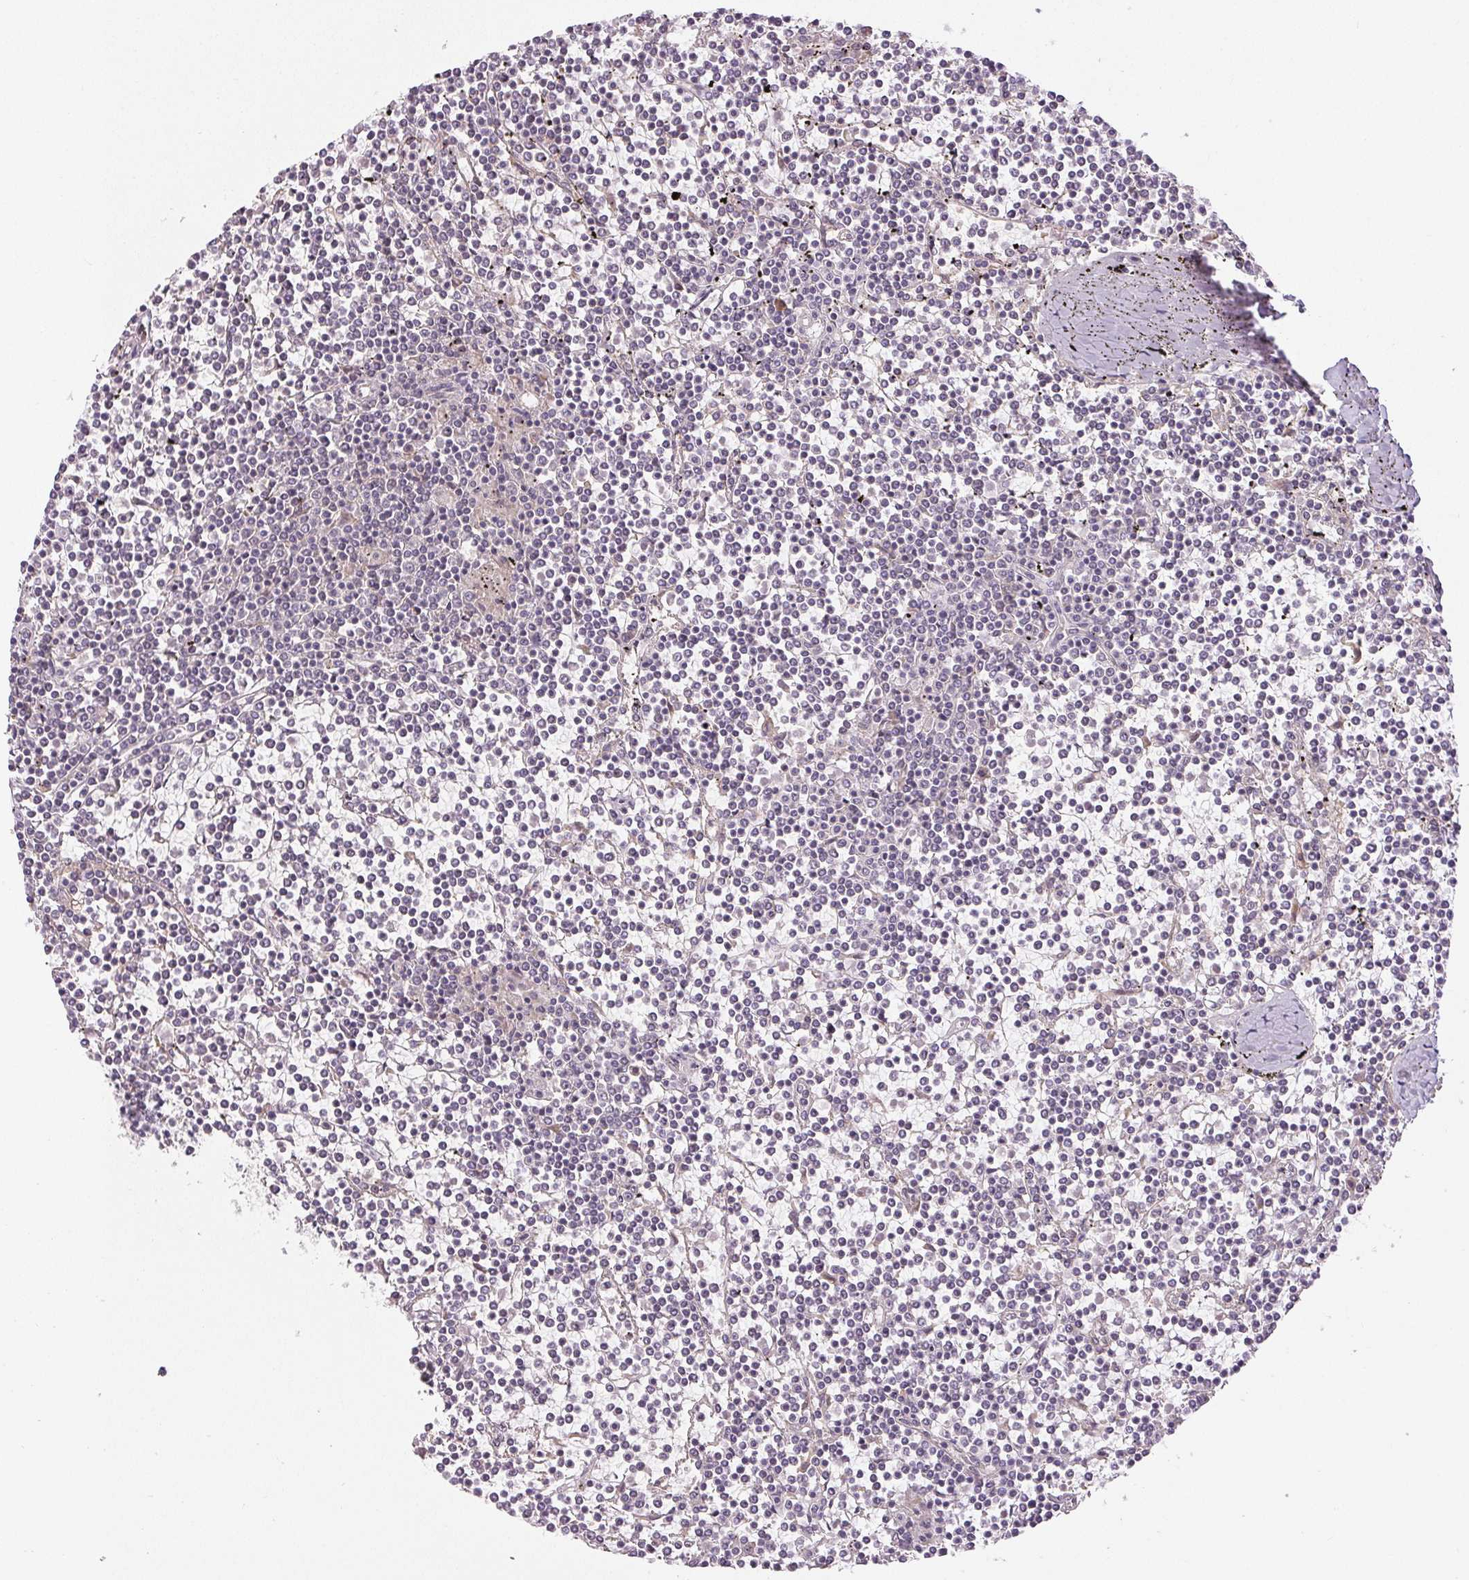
{"staining": {"intensity": "negative", "quantity": "none", "location": "none"}, "tissue": "lymphoma", "cell_type": "Tumor cells", "image_type": "cancer", "snomed": [{"axis": "morphology", "description": "Malignant lymphoma, non-Hodgkin's type, Low grade"}, {"axis": "topography", "description": "Spleen"}], "caption": "Immunohistochemistry of malignant lymphoma, non-Hodgkin's type (low-grade) reveals no positivity in tumor cells. (Brightfield microscopy of DAB (3,3'-diaminobenzidine) immunohistochemistry (IHC) at high magnification).", "gene": "TTC23L", "patient": {"sex": "female", "age": 19}}